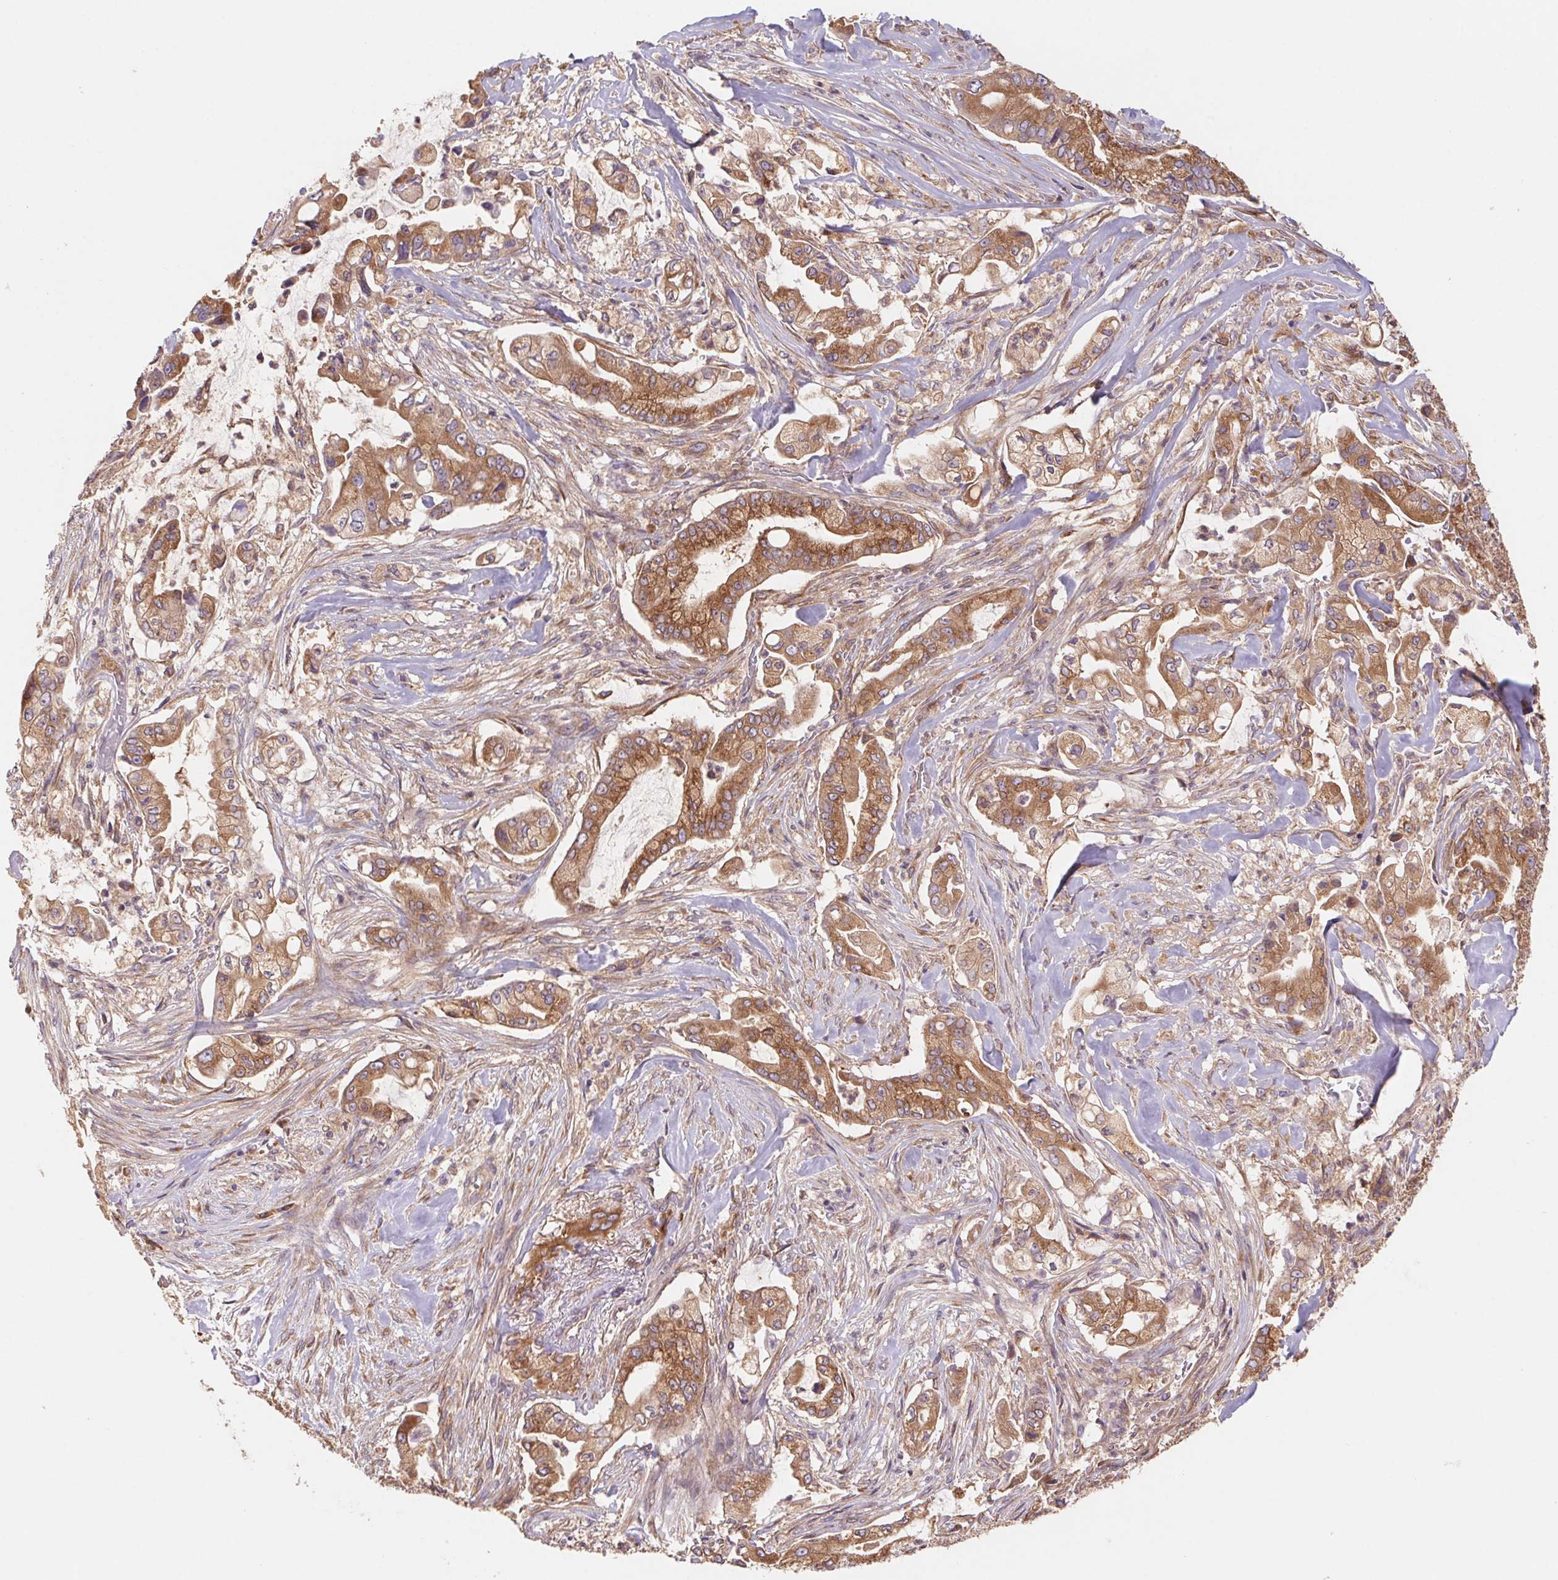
{"staining": {"intensity": "moderate", "quantity": ">75%", "location": "cytoplasmic/membranous"}, "tissue": "pancreatic cancer", "cell_type": "Tumor cells", "image_type": "cancer", "snomed": [{"axis": "morphology", "description": "Adenocarcinoma, NOS"}, {"axis": "topography", "description": "Pancreas"}], "caption": "Immunohistochemistry (IHC) histopathology image of neoplastic tissue: pancreatic cancer (adenocarcinoma) stained using immunohistochemistry displays medium levels of moderate protein expression localized specifically in the cytoplasmic/membranous of tumor cells, appearing as a cytoplasmic/membranous brown color.", "gene": "RAB1A", "patient": {"sex": "female", "age": 69}}